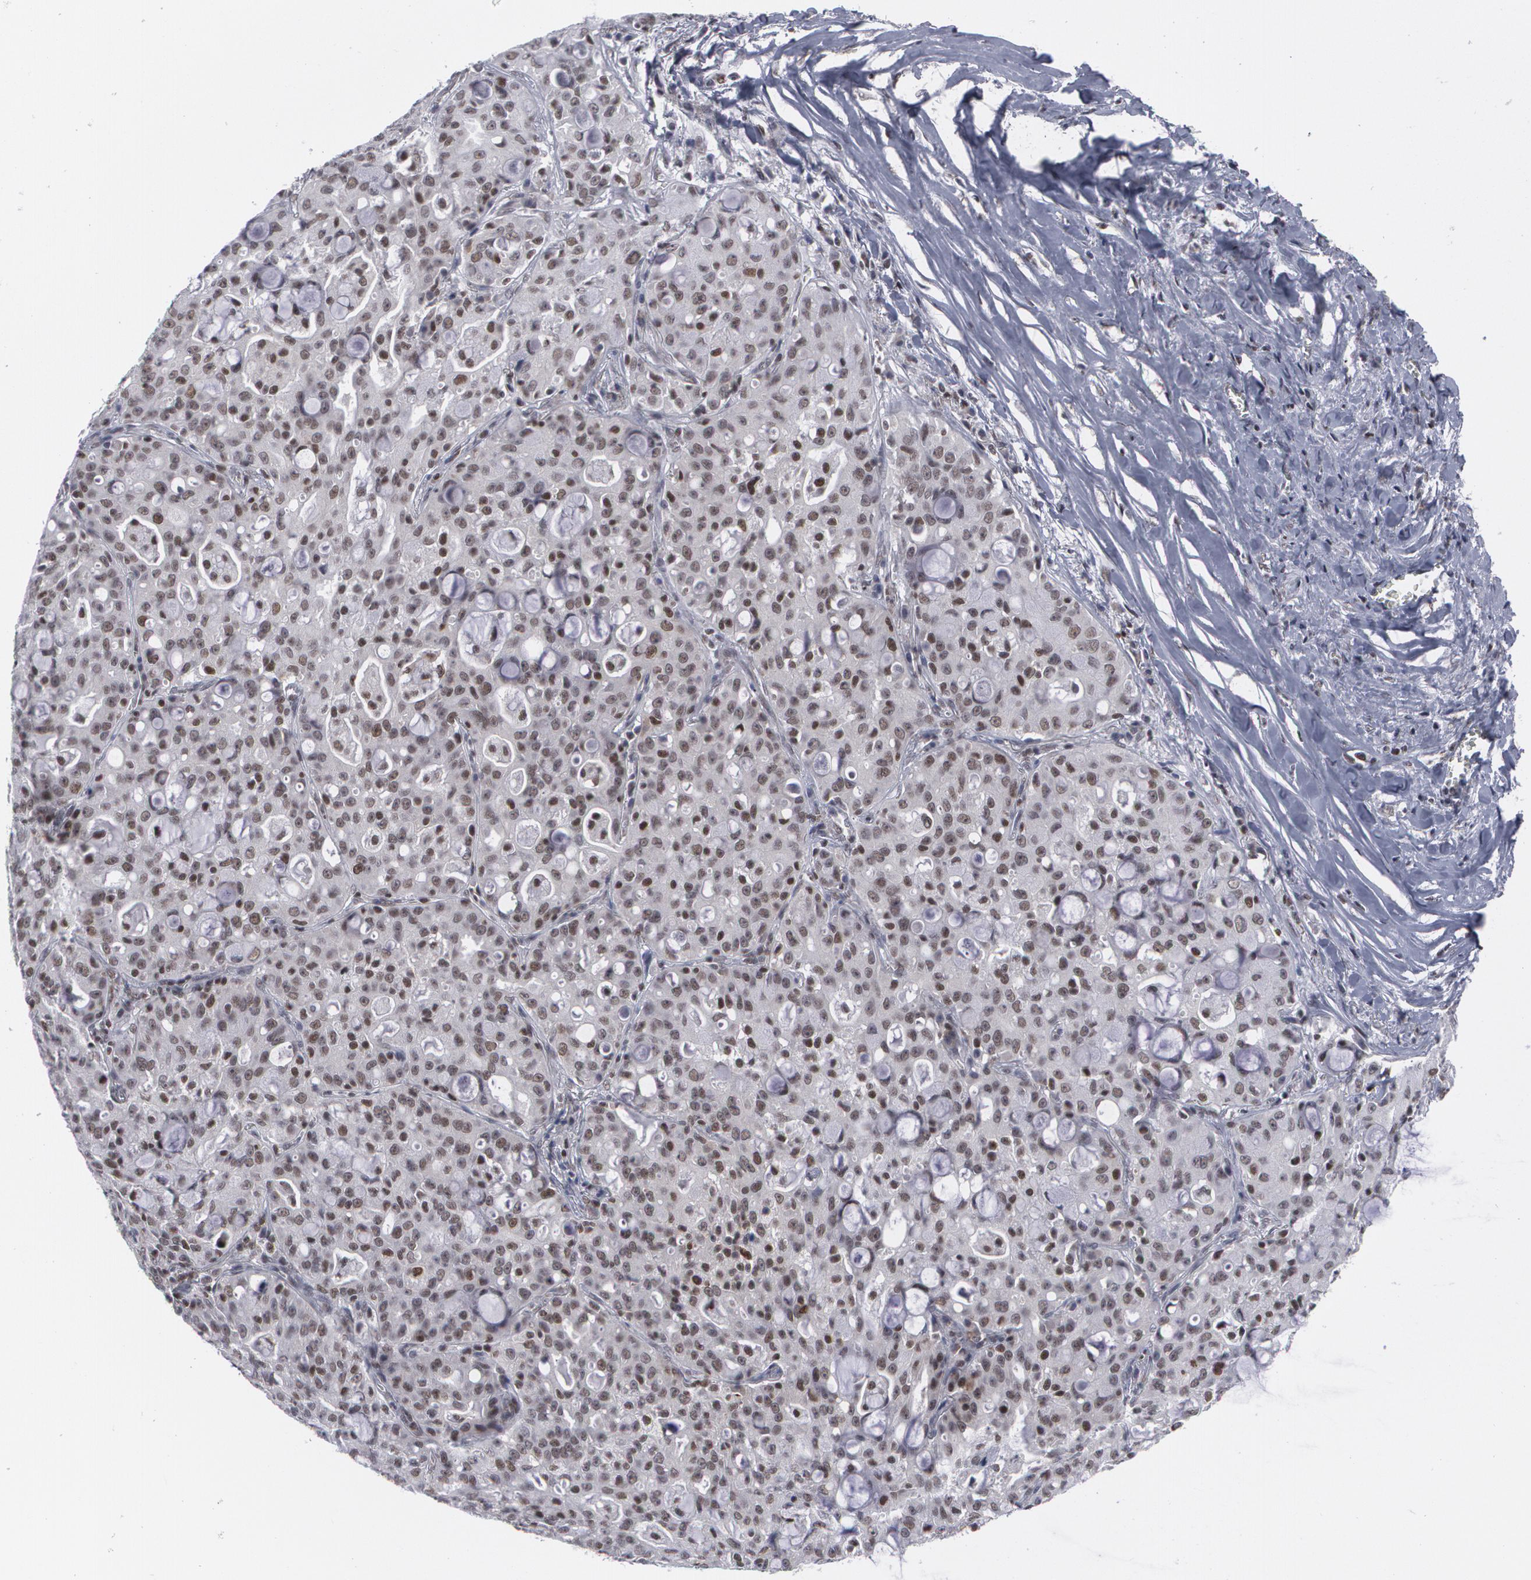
{"staining": {"intensity": "weak", "quantity": "25%-75%", "location": "nuclear"}, "tissue": "lung cancer", "cell_type": "Tumor cells", "image_type": "cancer", "snomed": [{"axis": "morphology", "description": "Adenocarcinoma, NOS"}, {"axis": "topography", "description": "Lung"}], "caption": "Immunohistochemistry (DAB (3,3'-diaminobenzidine)) staining of adenocarcinoma (lung) exhibits weak nuclear protein positivity in about 25%-75% of tumor cells.", "gene": "MCL1", "patient": {"sex": "female", "age": 44}}